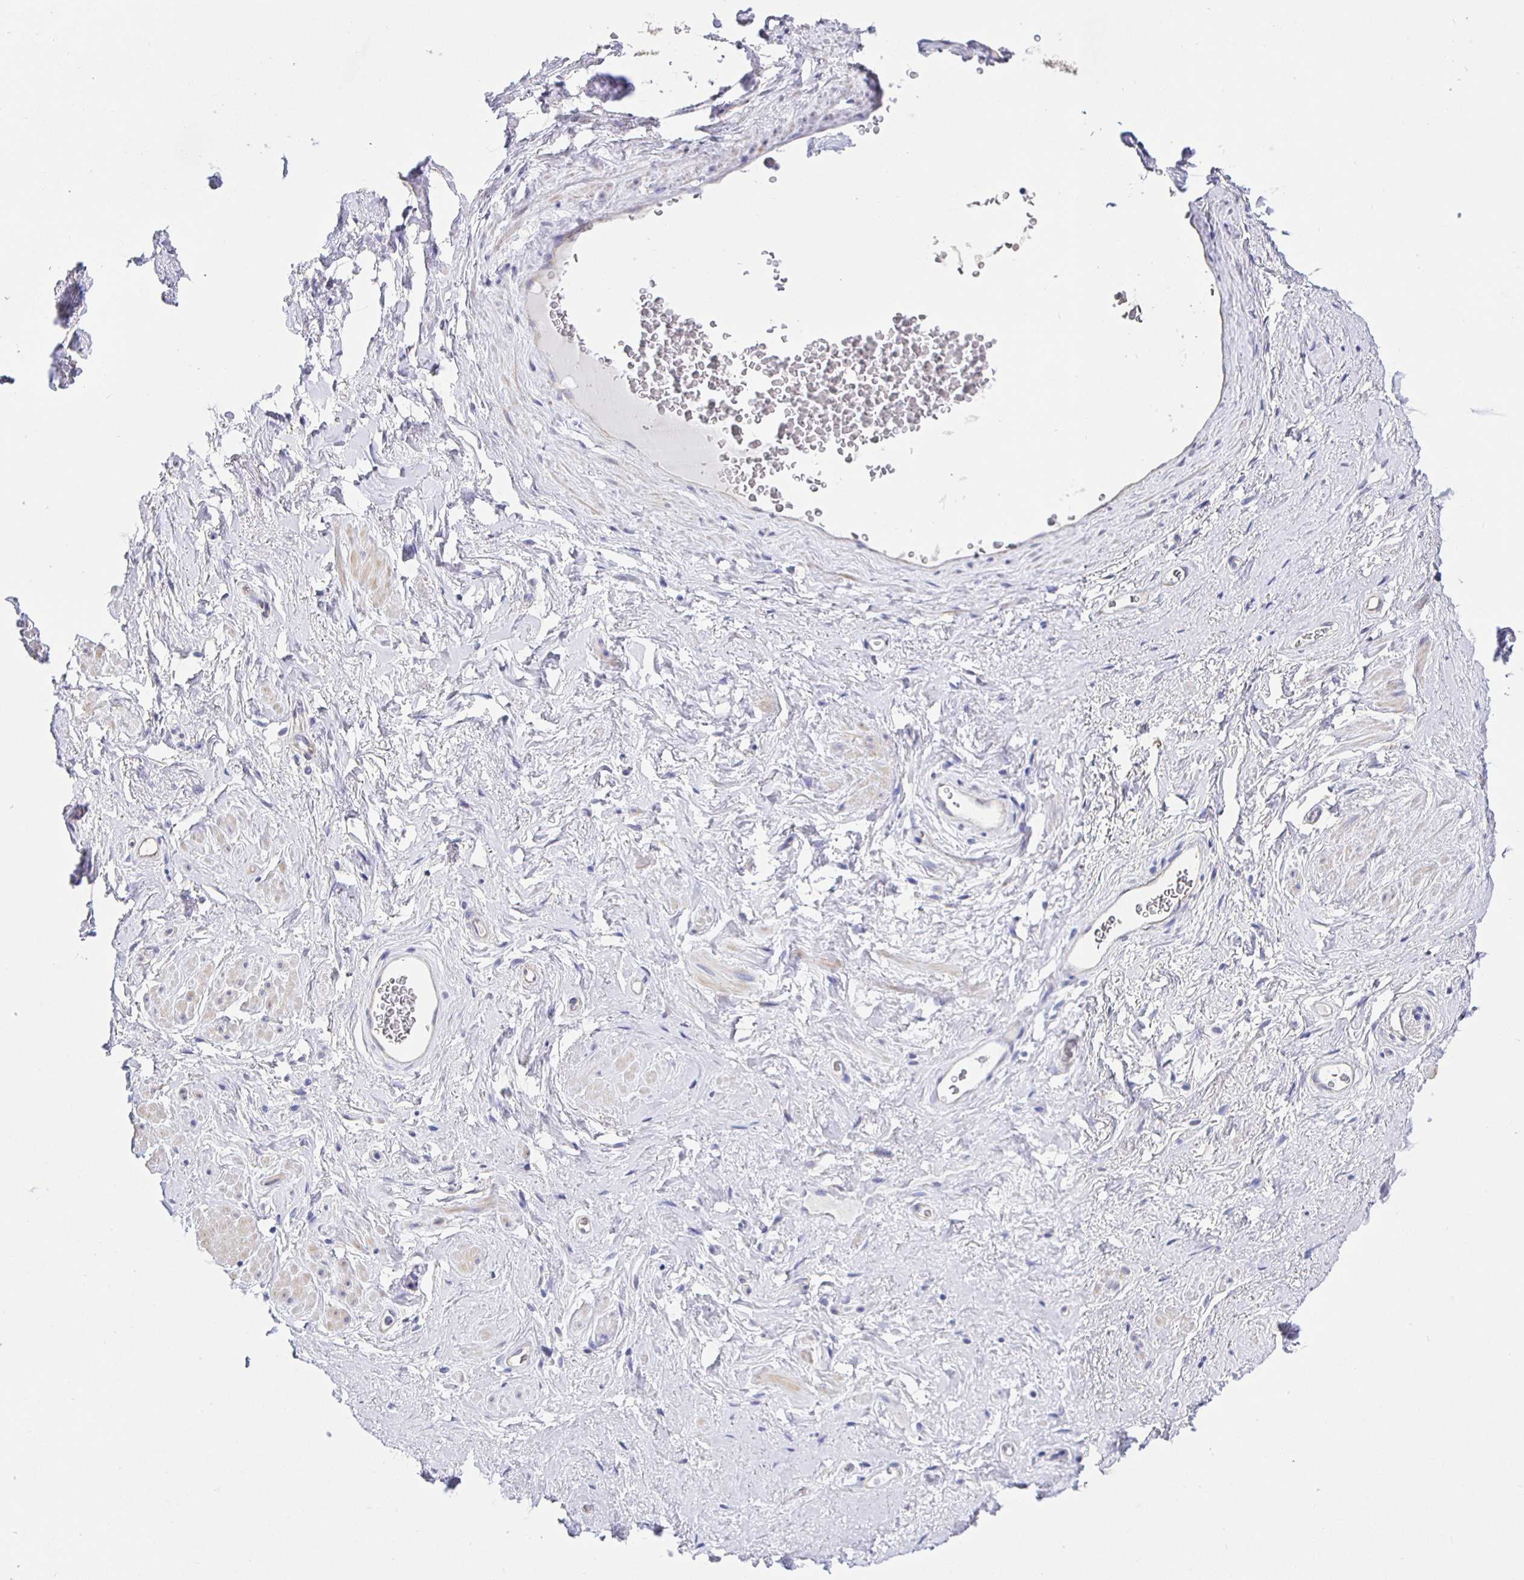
{"staining": {"intensity": "negative", "quantity": "none", "location": "none"}, "tissue": "adipose tissue", "cell_type": "Adipocytes", "image_type": "normal", "snomed": [{"axis": "morphology", "description": "Normal tissue, NOS"}, {"axis": "topography", "description": "Vagina"}, {"axis": "topography", "description": "Peripheral nerve tissue"}], "caption": "Human adipose tissue stained for a protein using immunohistochemistry reveals no positivity in adipocytes.", "gene": "HSPA4L", "patient": {"sex": "female", "age": 71}}